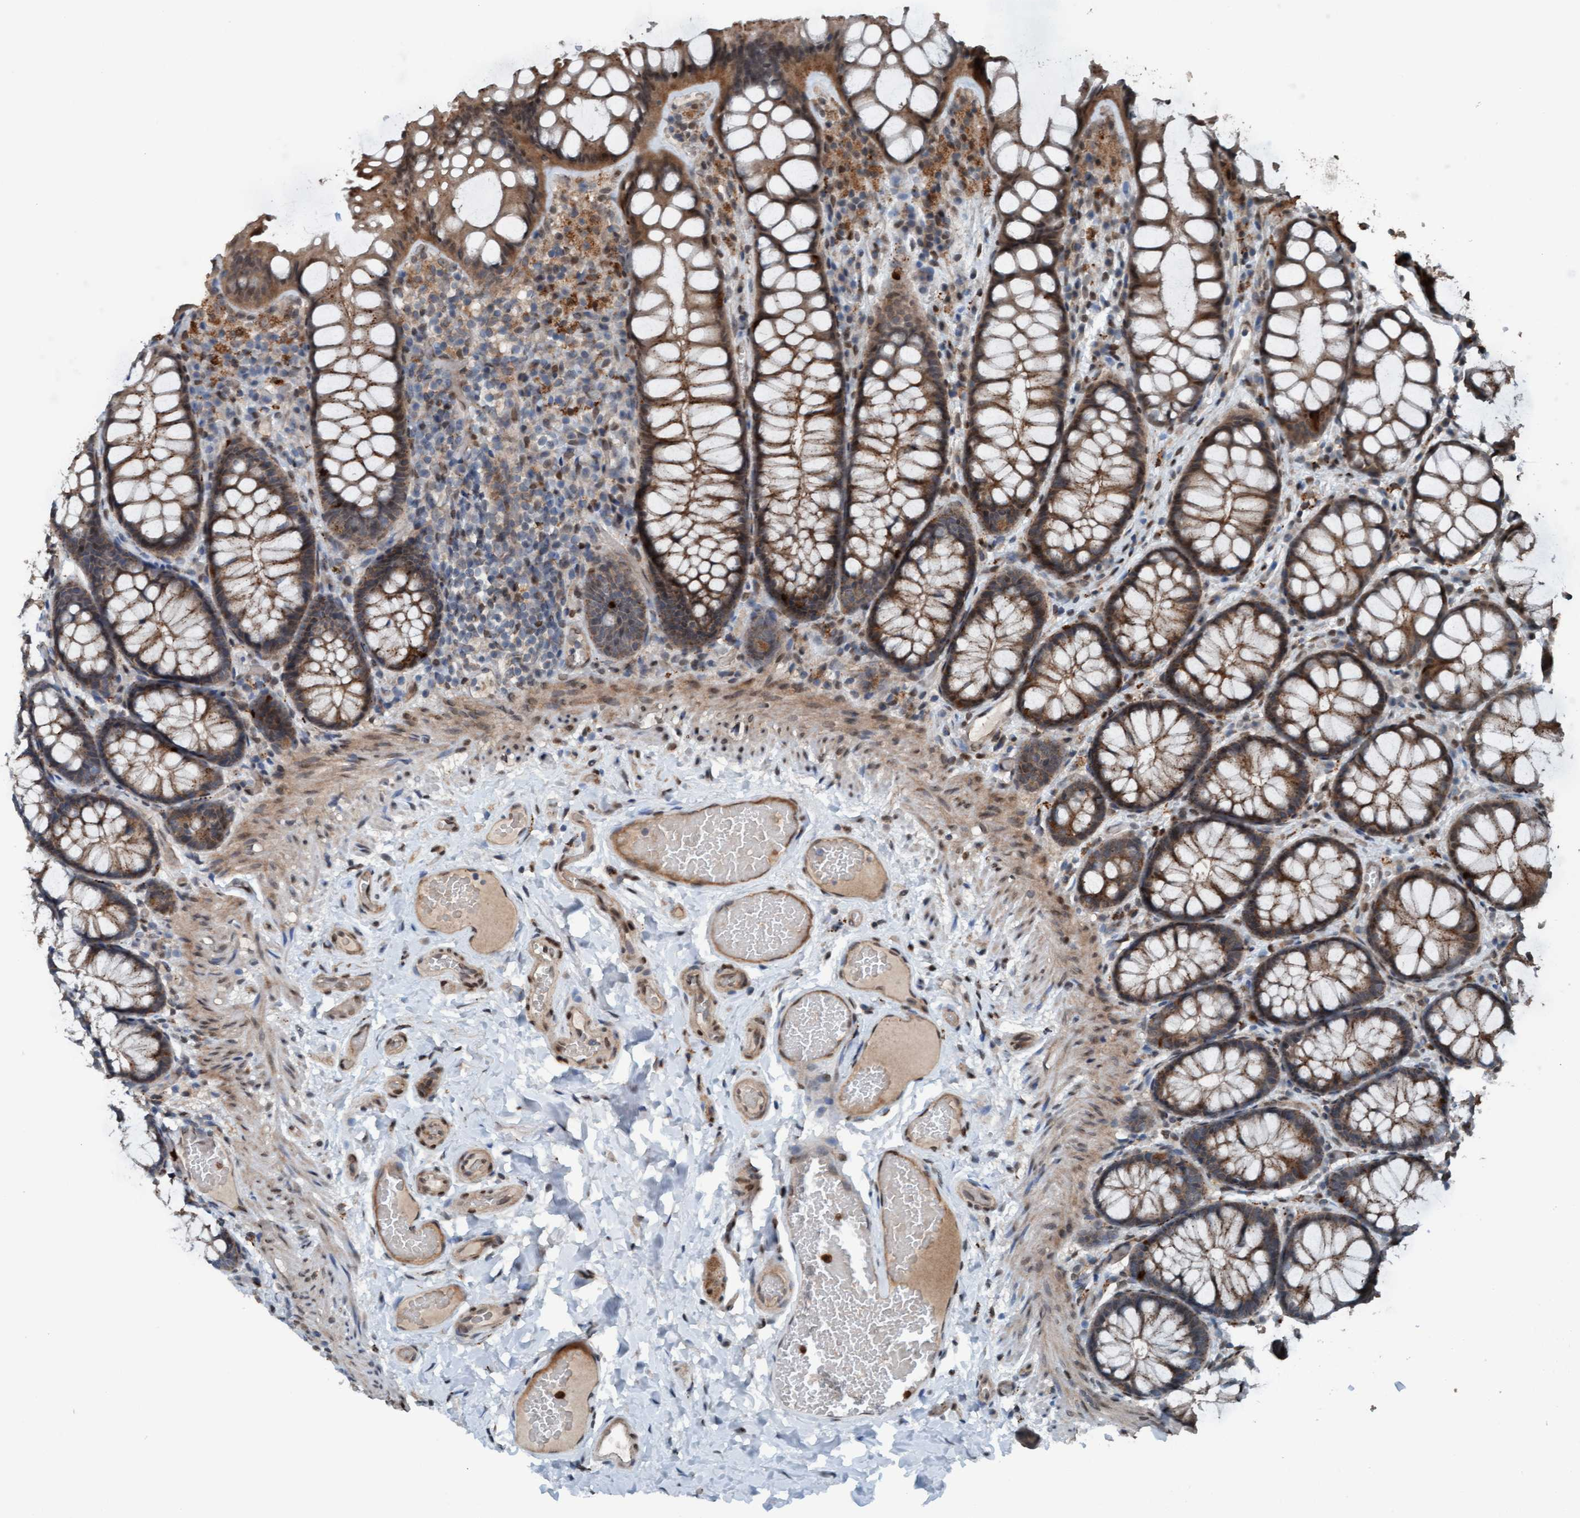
{"staining": {"intensity": "moderate", "quantity": ">75%", "location": "cytoplasmic/membranous"}, "tissue": "colon", "cell_type": "Endothelial cells", "image_type": "normal", "snomed": [{"axis": "morphology", "description": "Normal tissue, NOS"}, {"axis": "topography", "description": "Colon"}], "caption": "High-magnification brightfield microscopy of unremarkable colon stained with DAB (brown) and counterstained with hematoxylin (blue). endothelial cells exhibit moderate cytoplasmic/membranous staining is present in approximately>75% of cells.", "gene": "PLXNB2", "patient": {"sex": "male", "age": 47}}